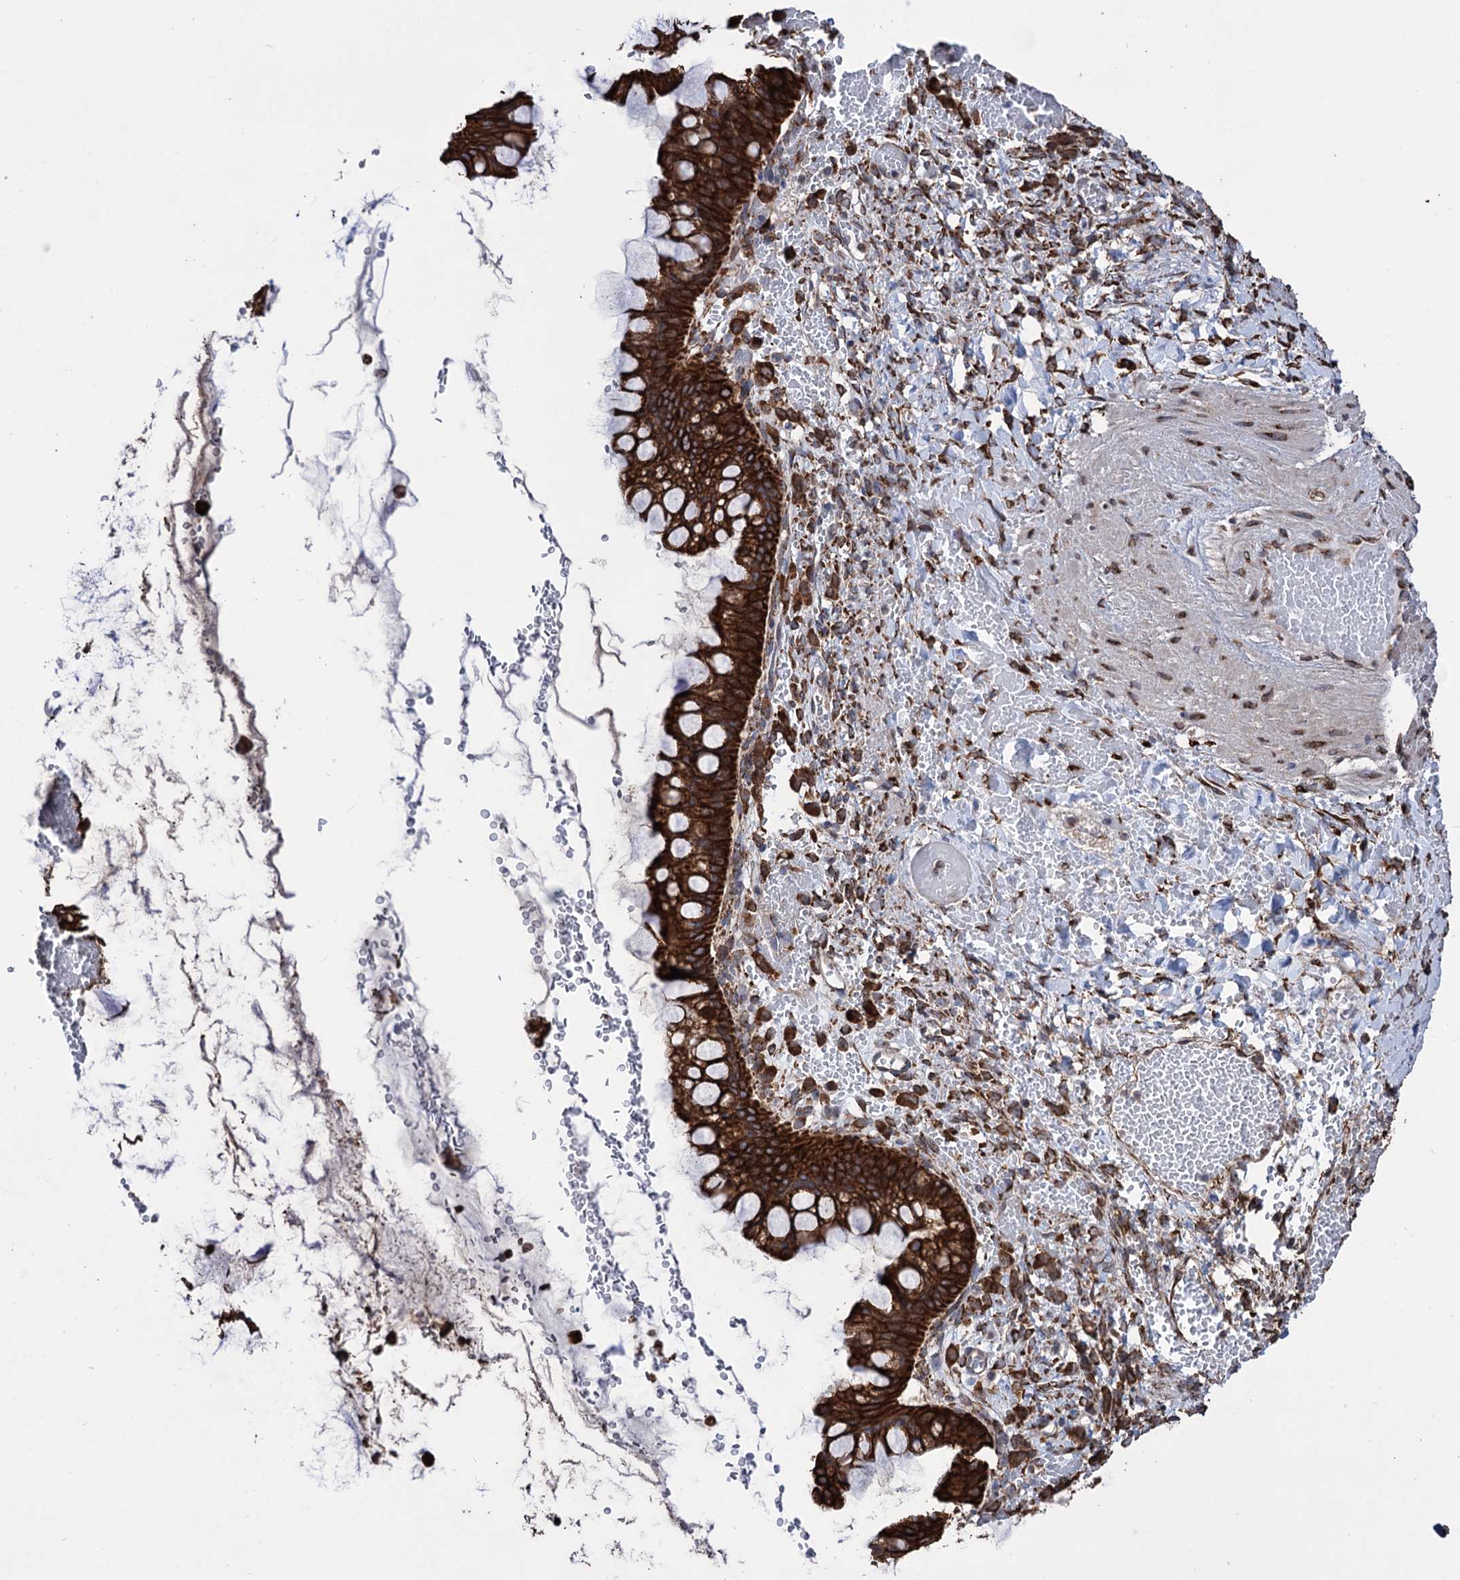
{"staining": {"intensity": "strong", "quantity": ">75%", "location": "cytoplasmic/membranous"}, "tissue": "ovarian cancer", "cell_type": "Tumor cells", "image_type": "cancer", "snomed": [{"axis": "morphology", "description": "Cystadenocarcinoma, mucinous, NOS"}, {"axis": "topography", "description": "Ovary"}], "caption": "The image exhibits a brown stain indicating the presence of a protein in the cytoplasmic/membranous of tumor cells in ovarian cancer.", "gene": "CDAN1", "patient": {"sex": "female", "age": 73}}